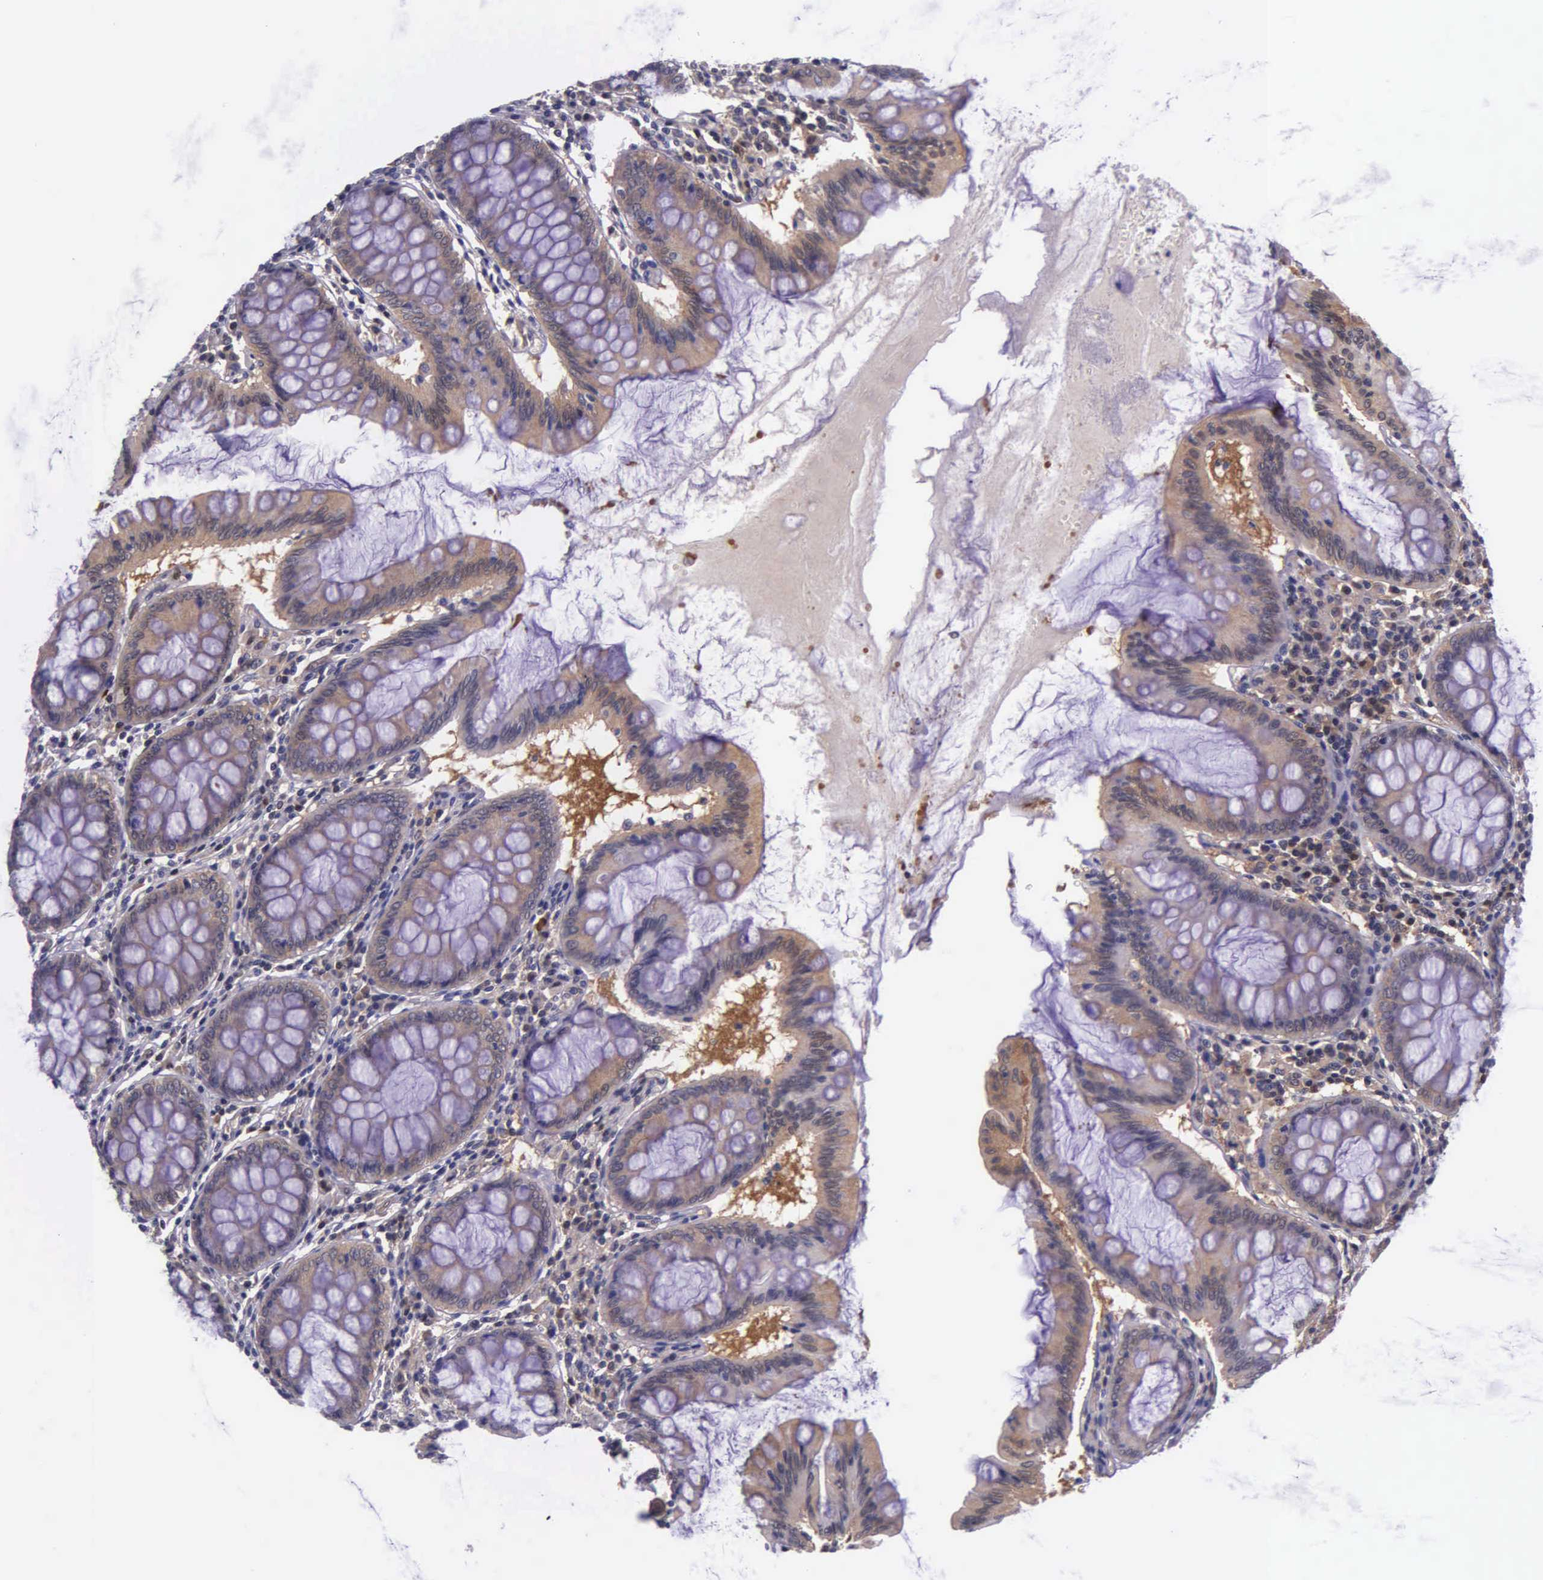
{"staining": {"intensity": "weak", "quantity": ">75%", "location": "cytoplasmic/membranous,nuclear"}, "tissue": "colon", "cell_type": "Endothelial cells", "image_type": "normal", "snomed": [{"axis": "morphology", "description": "Normal tissue, NOS"}, {"axis": "topography", "description": "Colon"}], "caption": "Immunohistochemistry image of benign colon: colon stained using IHC reveals low levels of weak protein expression localized specifically in the cytoplasmic/membranous,nuclear of endothelial cells, appearing as a cytoplasmic/membranous,nuclear brown color.", "gene": "GMPR2", "patient": {"sex": "male", "age": 62}}